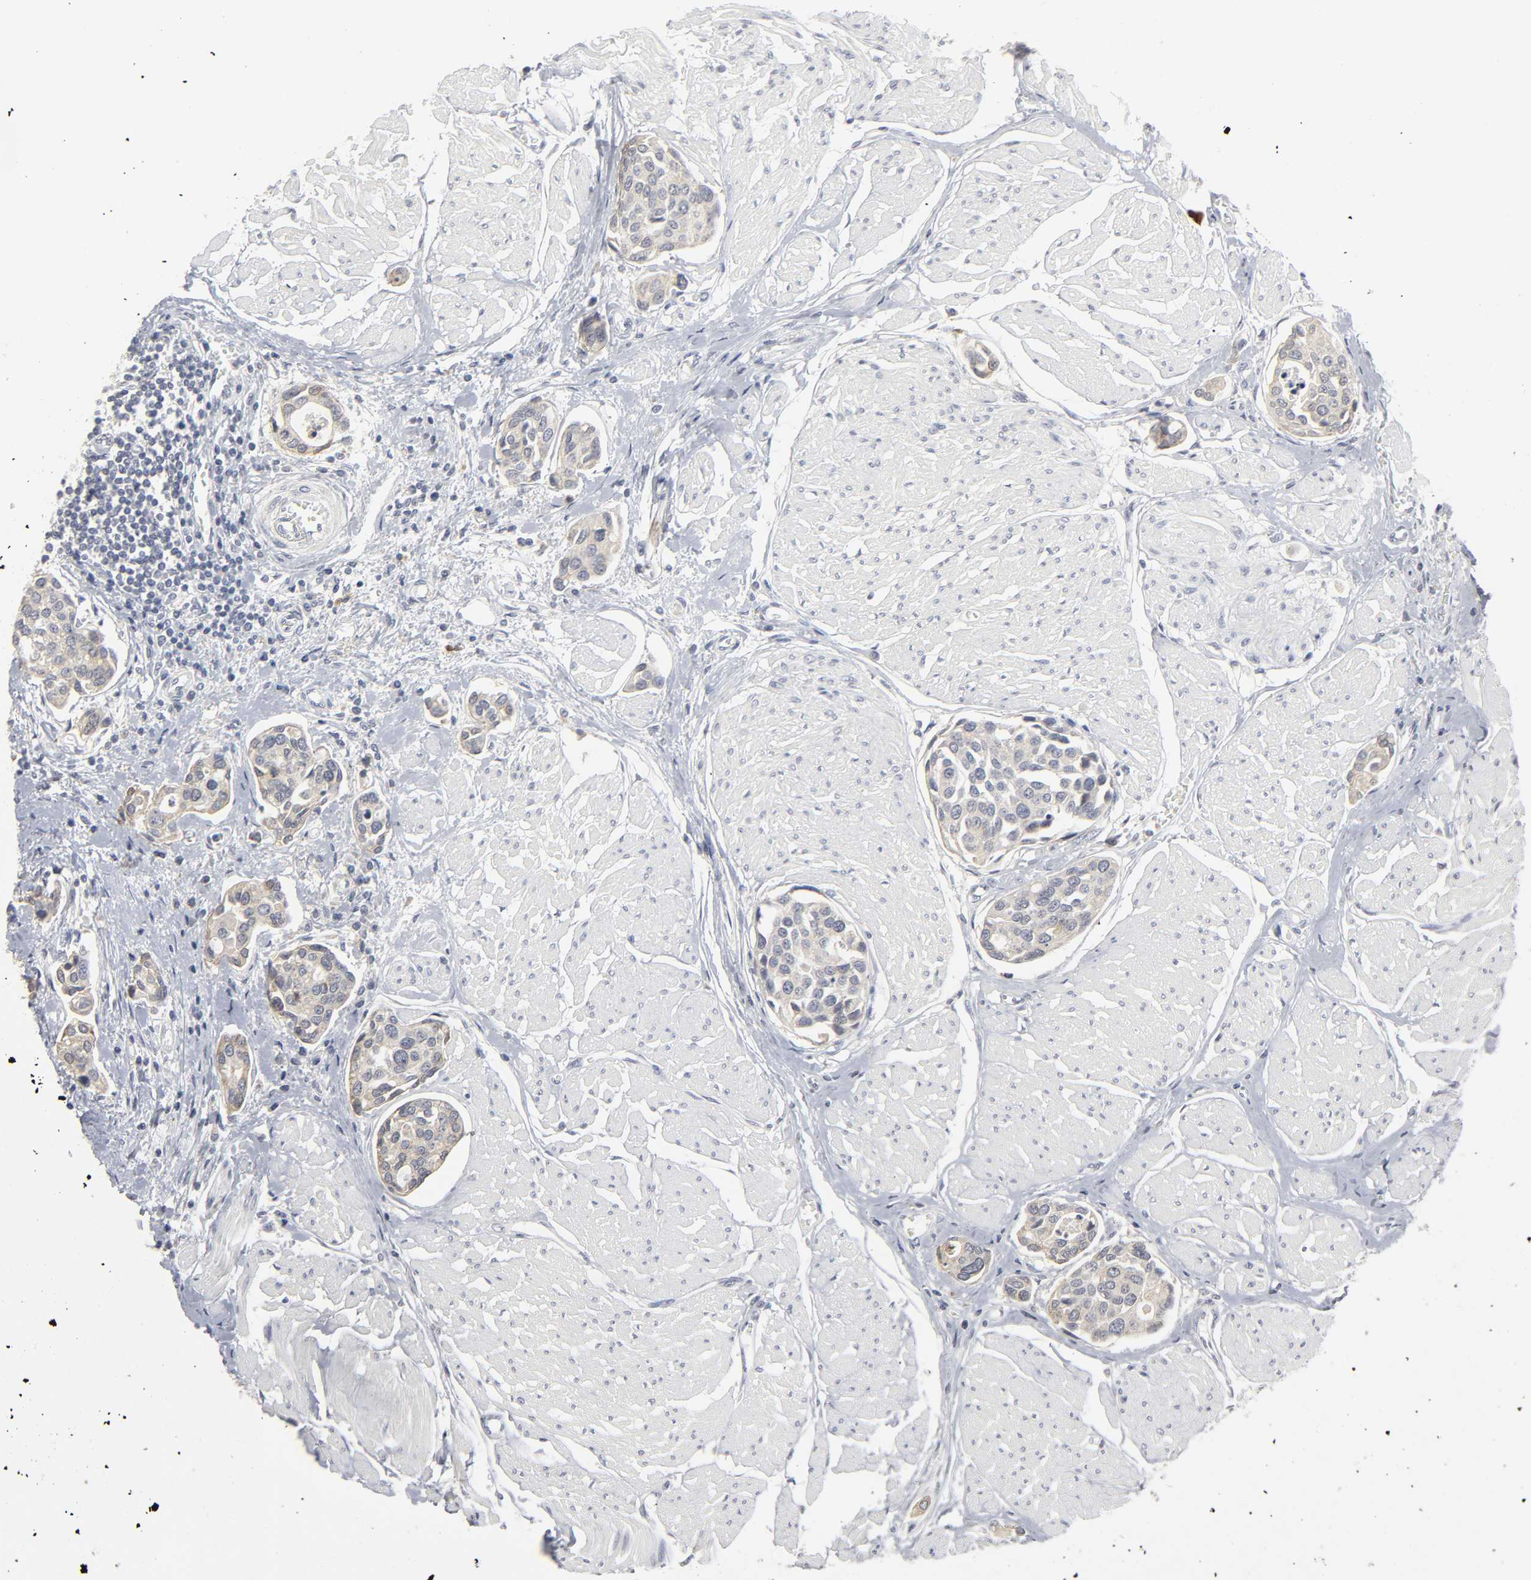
{"staining": {"intensity": "weak", "quantity": ">75%", "location": "cytoplasmic/membranous"}, "tissue": "urothelial cancer", "cell_type": "Tumor cells", "image_type": "cancer", "snomed": [{"axis": "morphology", "description": "Urothelial carcinoma, High grade"}, {"axis": "topography", "description": "Urinary bladder"}], "caption": "Weak cytoplasmic/membranous positivity for a protein is seen in approximately >75% of tumor cells of urothelial cancer using IHC.", "gene": "TCAP", "patient": {"sex": "male", "age": 78}}